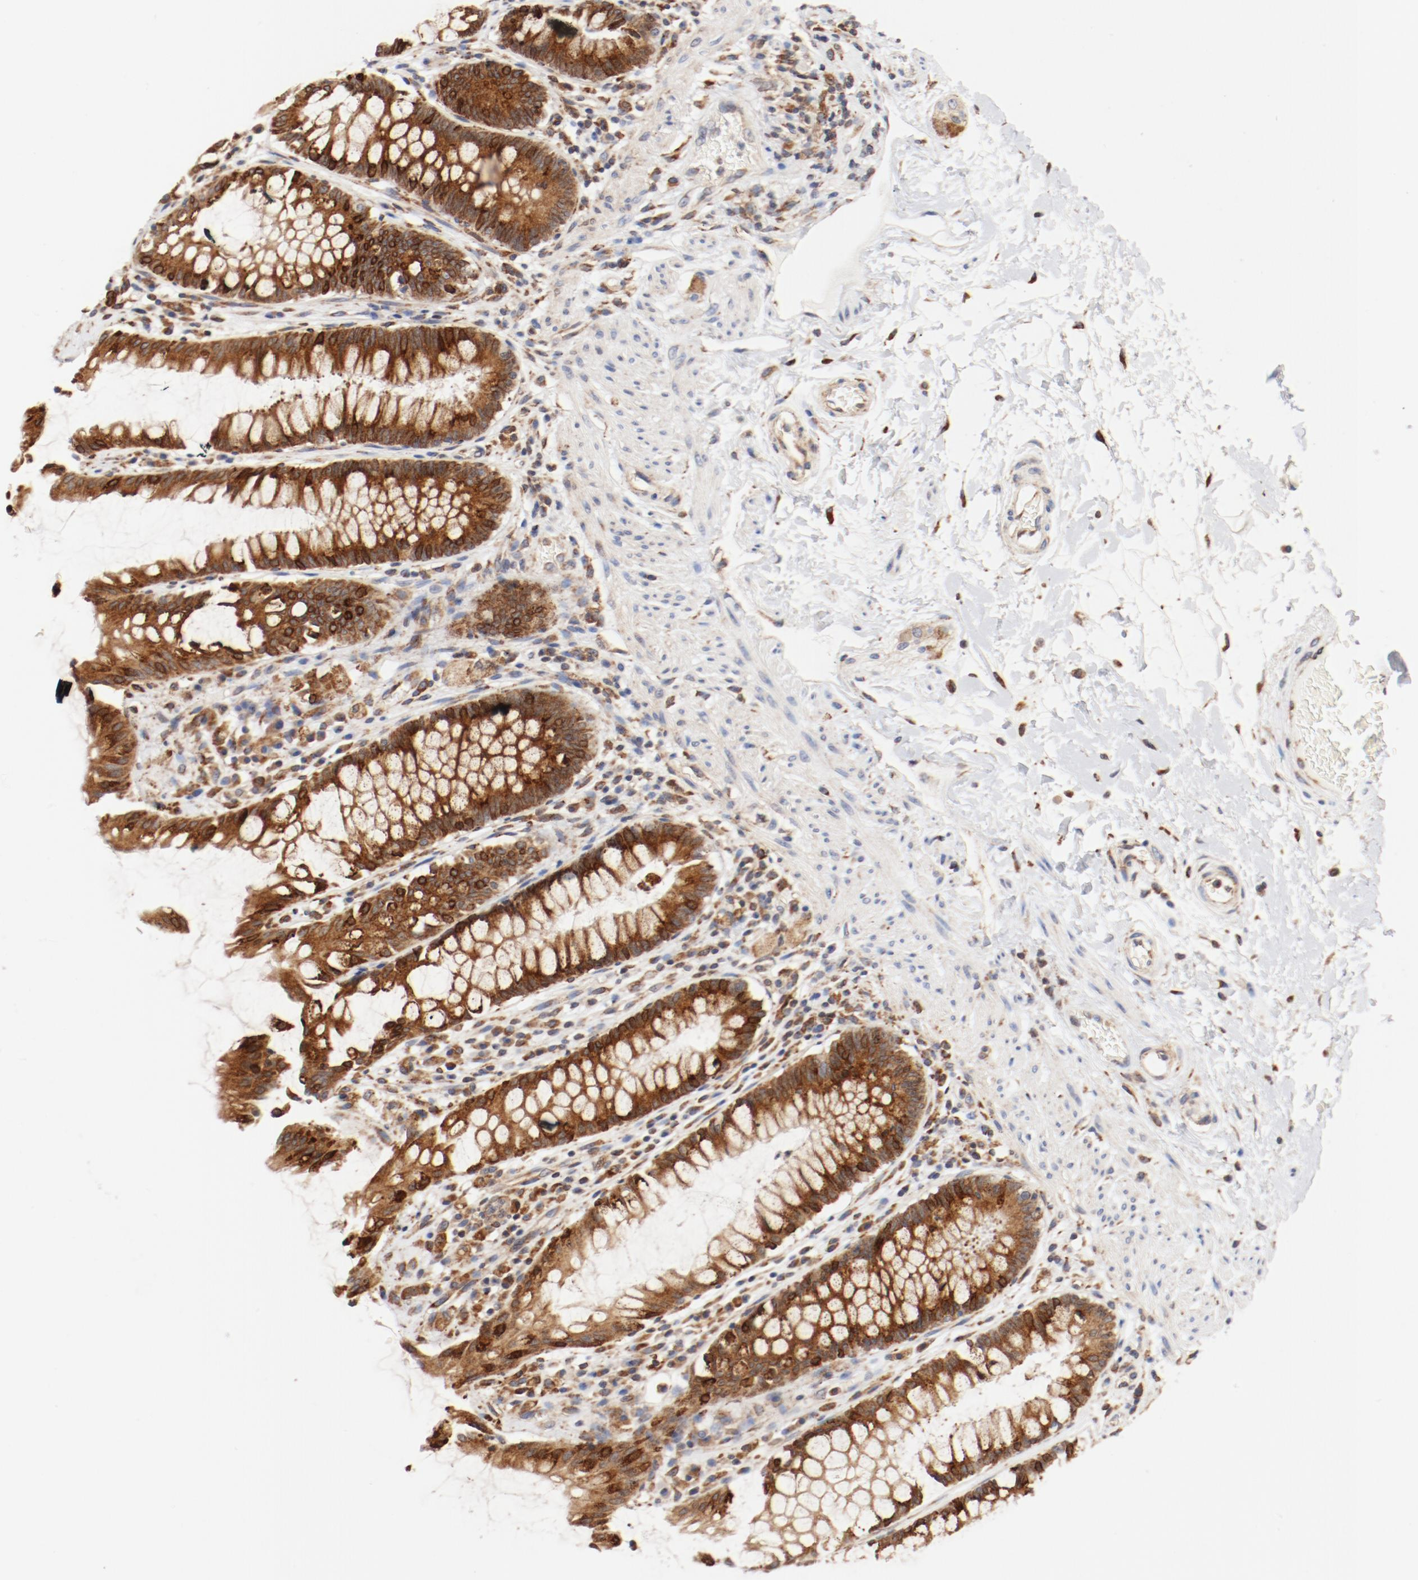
{"staining": {"intensity": "moderate", "quantity": ">75%", "location": "cytoplasmic/membranous,nuclear"}, "tissue": "rectum", "cell_type": "Glandular cells", "image_type": "normal", "snomed": [{"axis": "morphology", "description": "Normal tissue, NOS"}, {"axis": "topography", "description": "Rectum"}], "caption": "A brown stain labels moderate cytoplasmic/membranous,nuclear staining of a protein in glandular cells of normal rectum.", "gene": "PDPK1", "patient": {"sex": "female", "age": 46}}